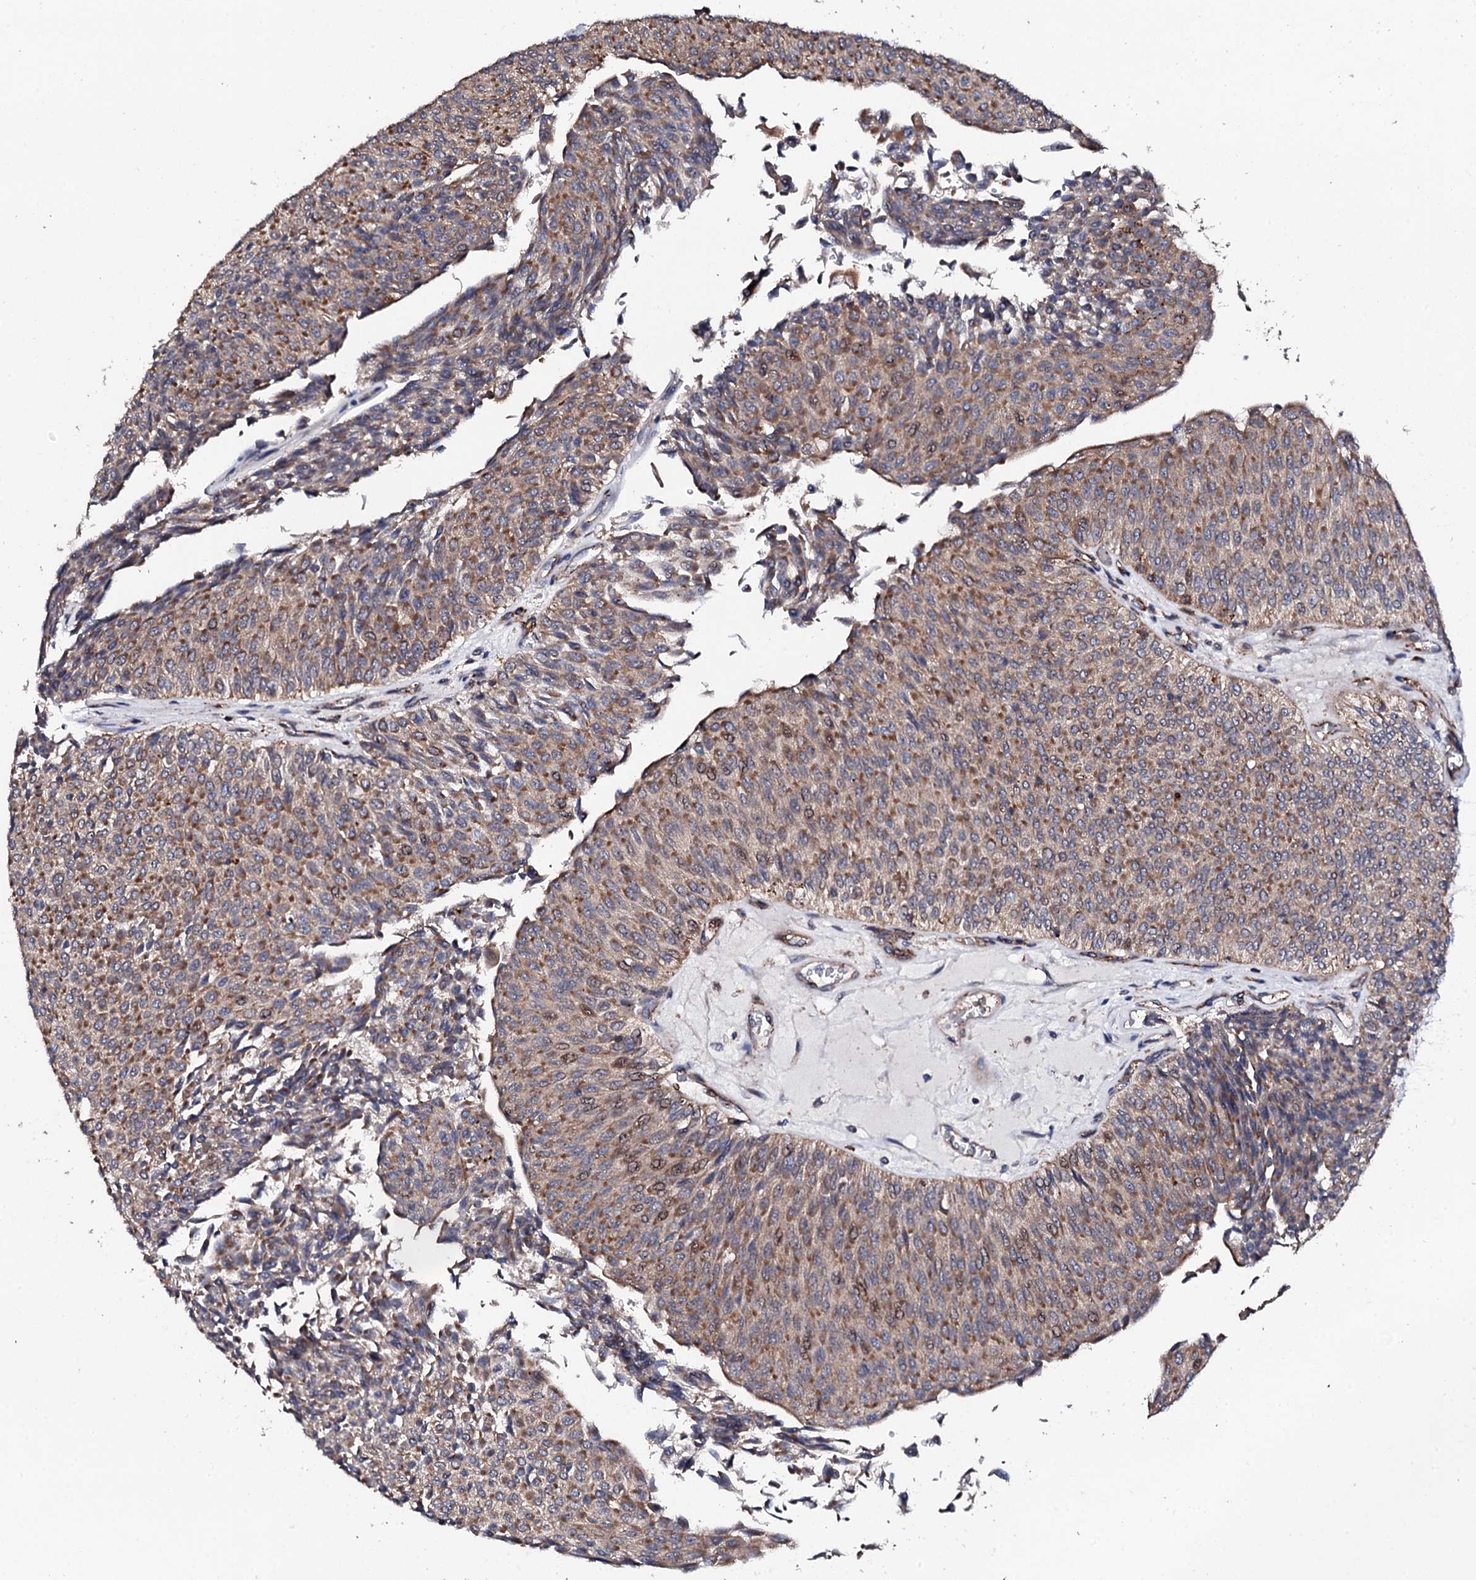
{"staining": {"intensity": "moderate", "quantity": ">75%", "location": "cytoplasmic/membranous"}, "tissue": "urothelial cancer", "cell_type": "Tumor cells", "image_type": "cancer", "snomed": [{"axis": "morphology", "description": "Urothelial carcinoma, Low grade"}, {"axis": "topography", "description": "Urinary bladder"}], "caption": "Protein staining of urothelial carcinoma (low-grade) tissue displays moderate cytoplasmic/membranous staining in about >75% of tumor cells.", "gene": "GTPBP4", "patient": {"sex": "male", "age": 78}}